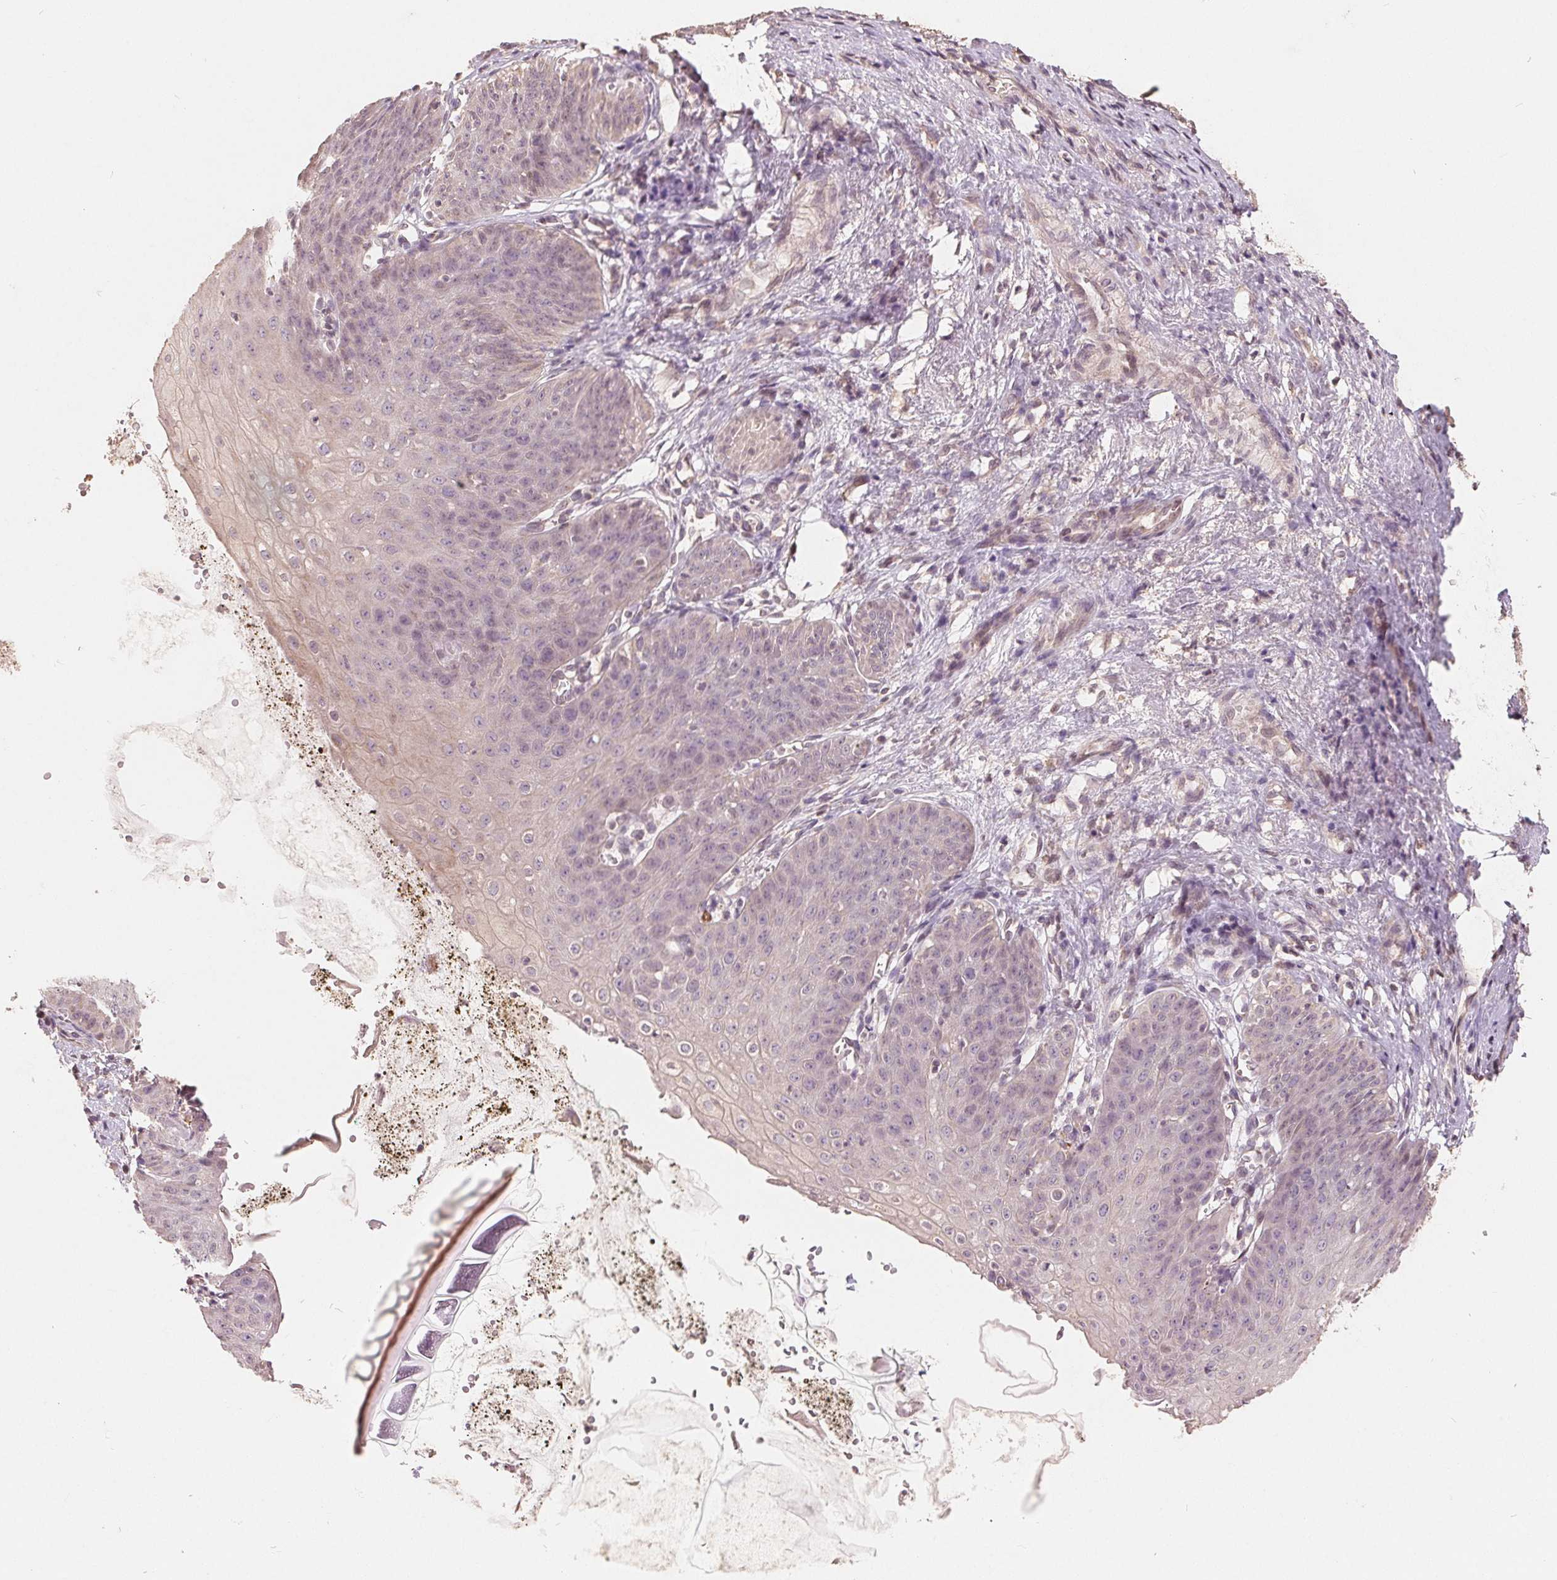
{"staining": {"intensity": "weak", "quantity": "<25%", "location": "cytoplasmic/membranous"}, "tissue": "esophagus", "cell_type": "Squamous epithelial cells", "image_type": "normal", "snomed": [{"axis": "morphology", "description": "Normal tissue, NOS"}, {"axis": "topography", "description": "Esophagus"}], "caption": "IHC of benign esophagus displays no positivity in squamous epithelial cells.", "gene": "CDIPT", "patient": {"sex": "male", "age": 71}}